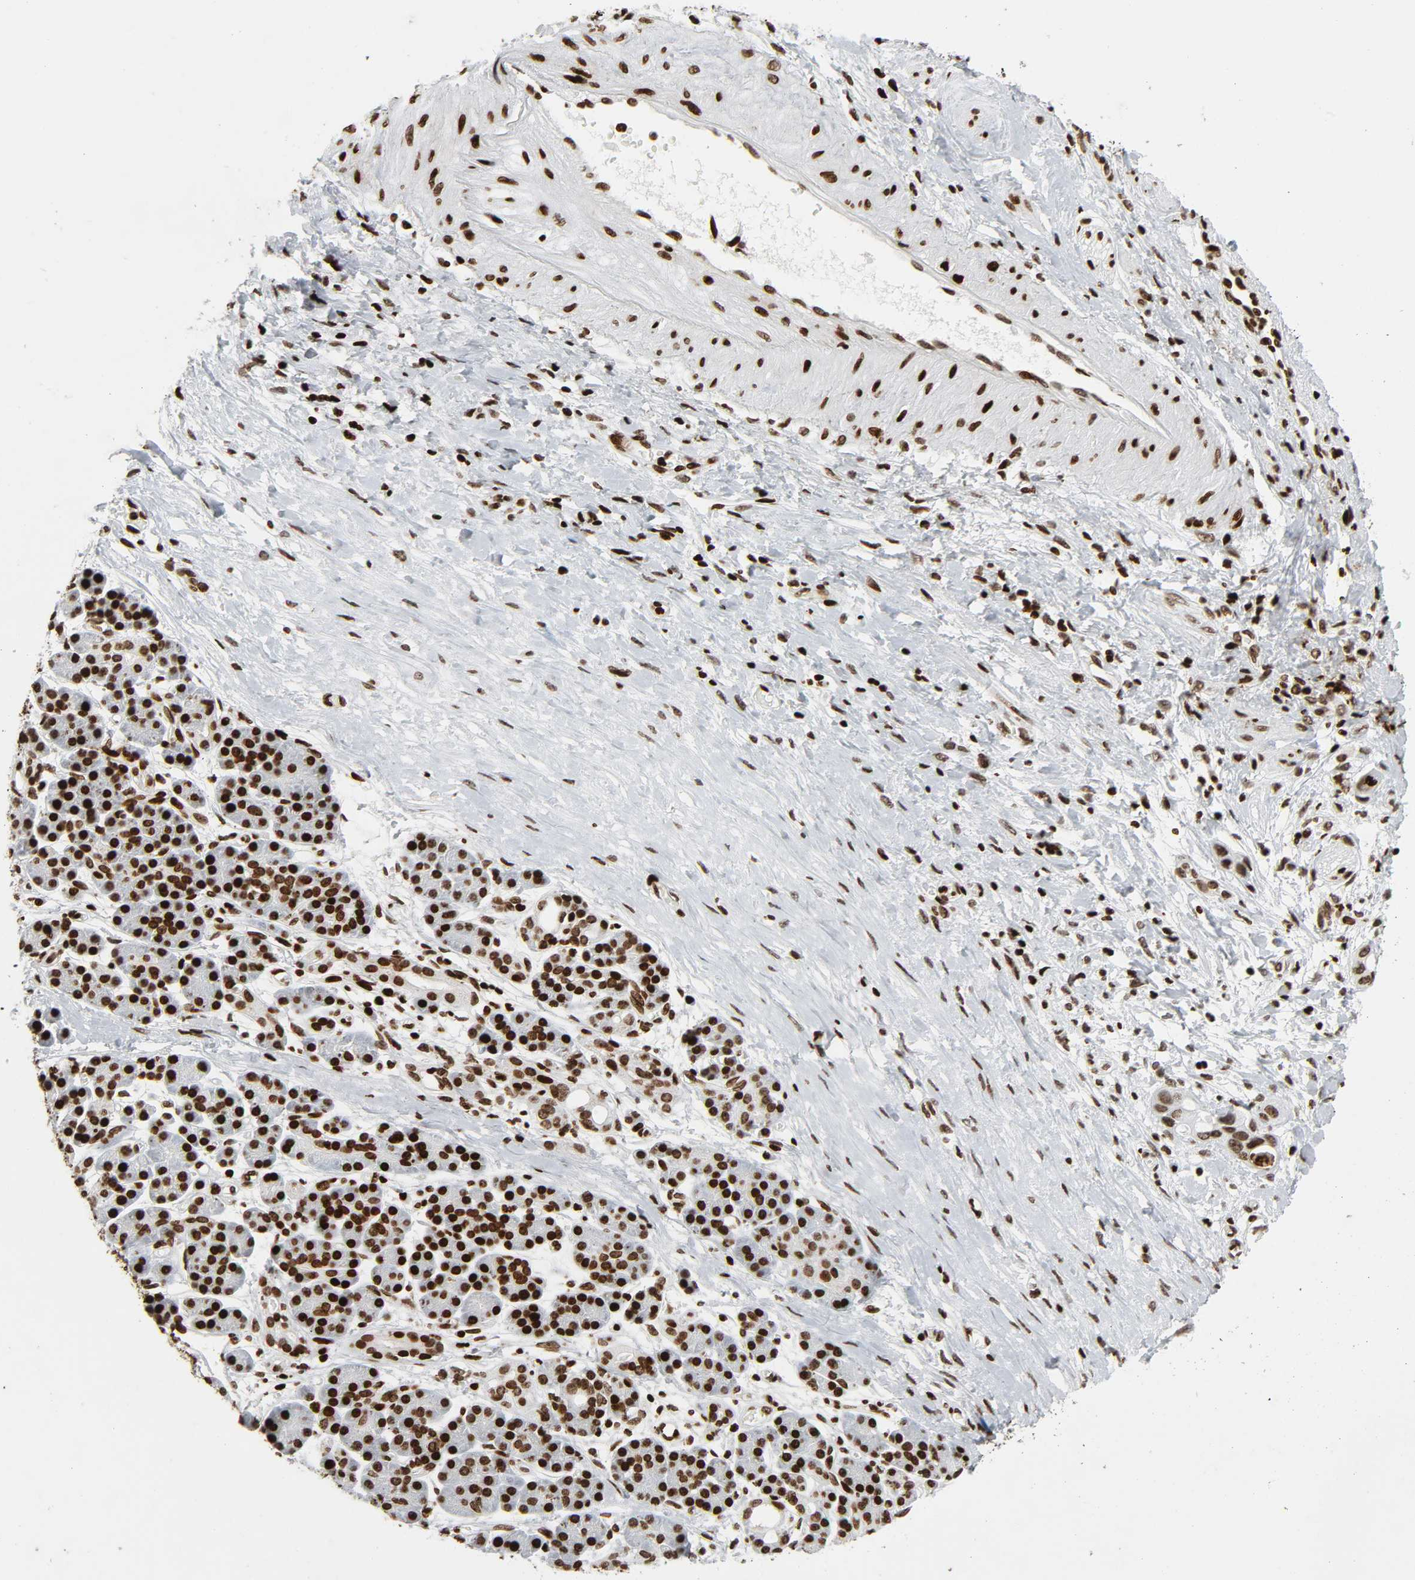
{"staining": {"intensity": "strong", "quantity": ">75%", "location": "nuclear"}, "tissue": "pancreatic cancer", "cell_type": "Tumor cells", "image_type": "cancer", "snomed": [{"axis": "morphology", "description": "Adenocarcinoma, NOS"}, {"axis": "topography", "description": "Pancreas"}], "caption": "Protein staining of adenocarcinoma (pancreatic) tissue shows strong nuclear staining in approximately >75% of tumor cells.", "gene": "RXRA", "patient": {"sex": "female", "age": 60}}